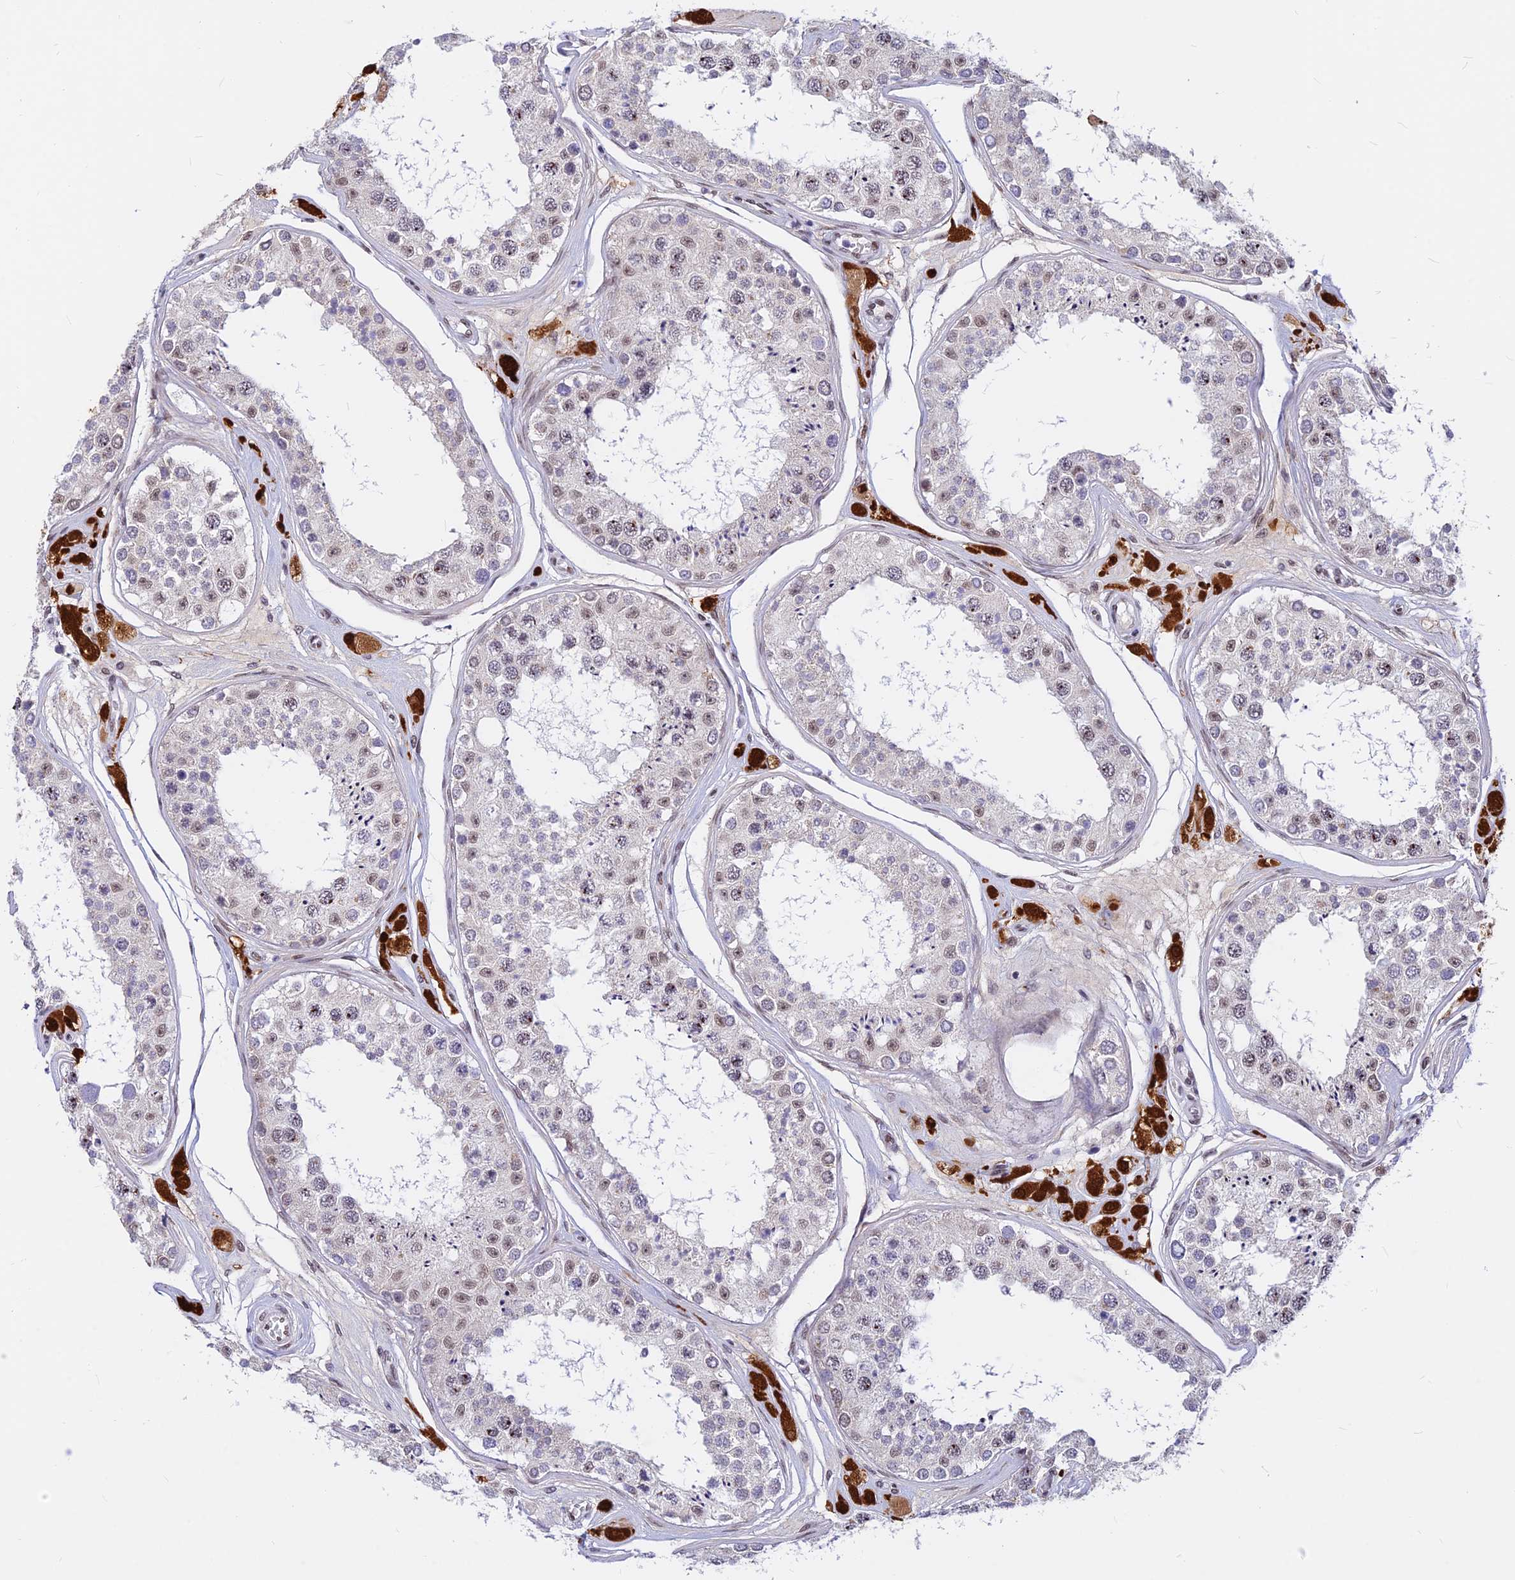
{"staining": {"intensity": "moderate", "quantity": "<25%", "location": "nuclear"}, "tissue": "testis", "cell_type": "Cells in seminiferous ducts", "image_type": "normal", "snomed": [{"axis": "morphology", "description": "Normal tissue, NOS"}, {"axis": "topography", "description": "Testis"}], "caption": "This is a micrograph of immunohistochemistry staining of normal testis, which shows moderate positivity in the nuclear of cells in seminiferous ducts.", "gene": "KCTD13", "patient": {"sex": "male", "age": 25}}